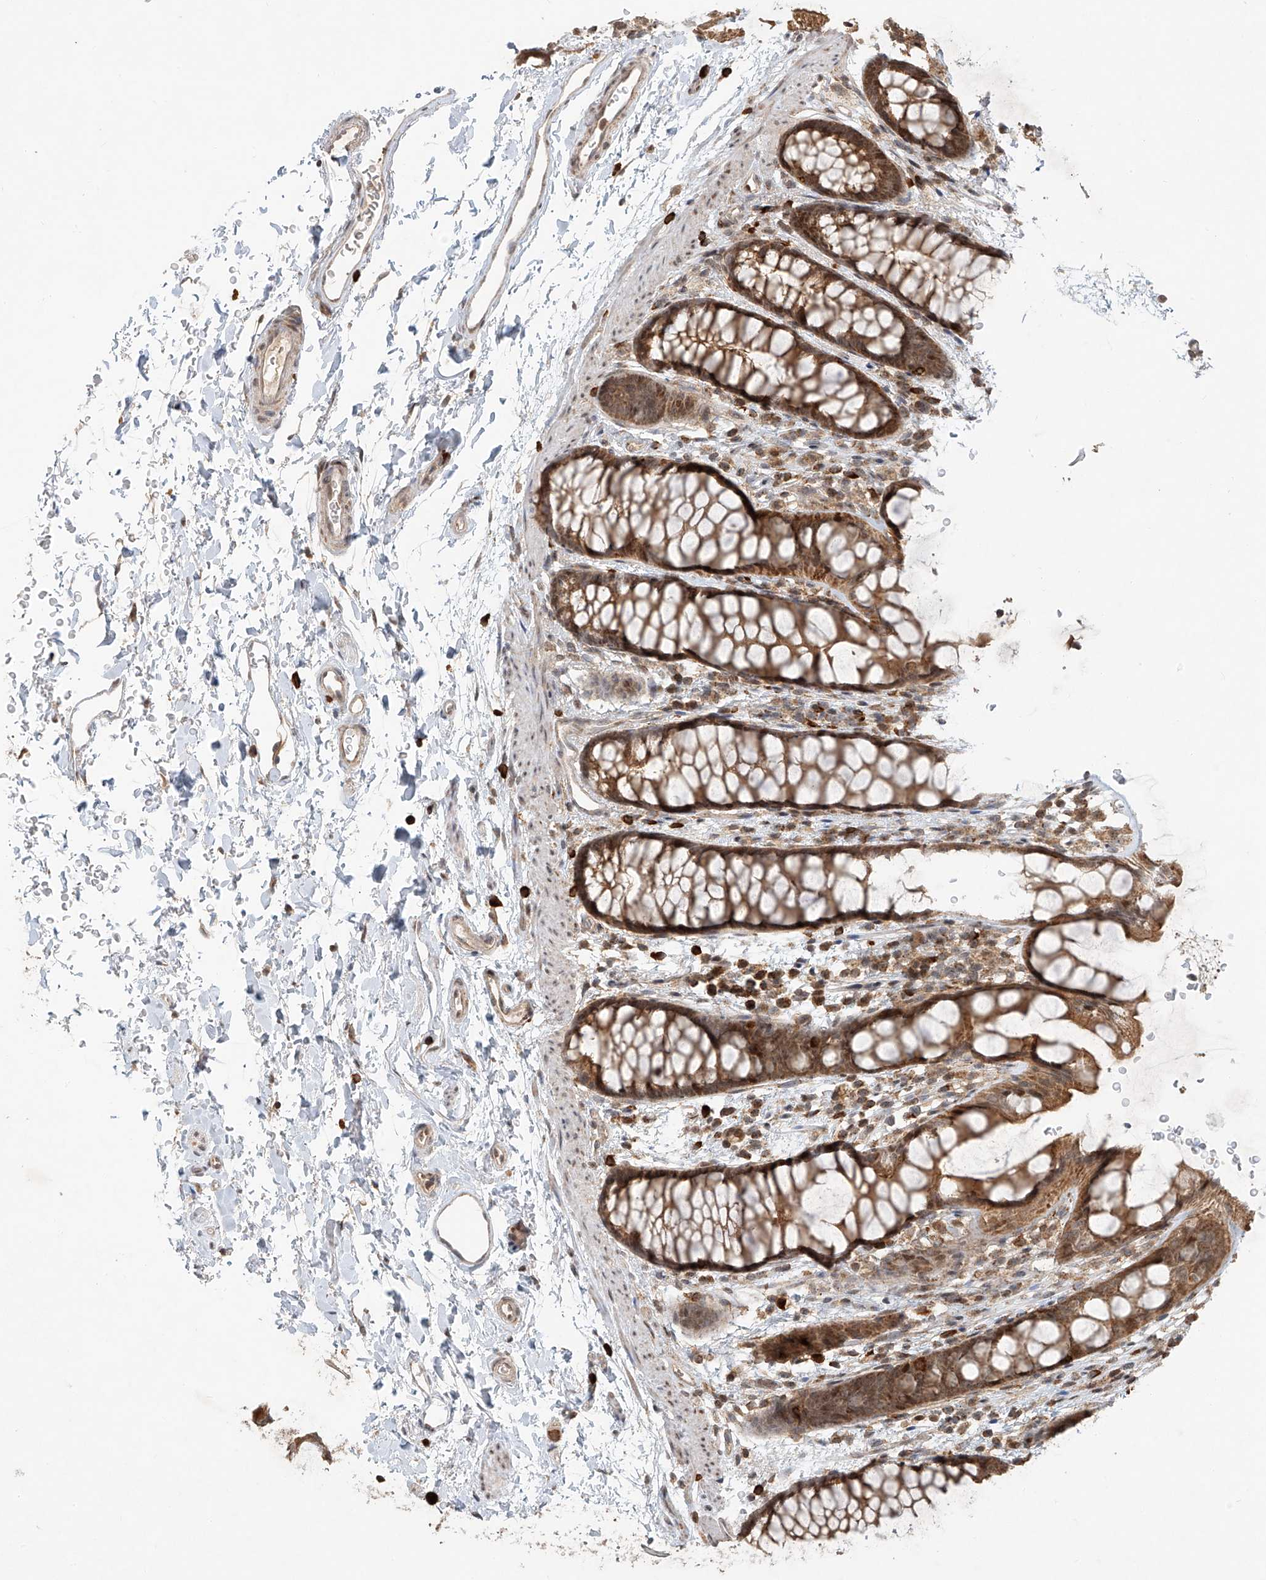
{"staining": {"intensity": "moderate", "quantity": ">75%", "location": "cytoplasmic/membranous,nuclear"}, "tissue": "rectum", "cell_type": "Glandular cells", "image_type": "normal", "snomed": [{"axis": "morphology", "description": "Normal tissue, NOS"}, {"axis": "topography", "description": "Rectum"}], "caption": "The micrograph exhibits immunohistochemical staining of normal rectum. There is moderate cytoplasmic/membranous,nuclear positivity is appreciated in about >75% of glandular cells. (Brightfield microscopy of DAB IHC at high magnification).", "gene": "SYTL3", "patient": {"sex": "female", "age": 65}}